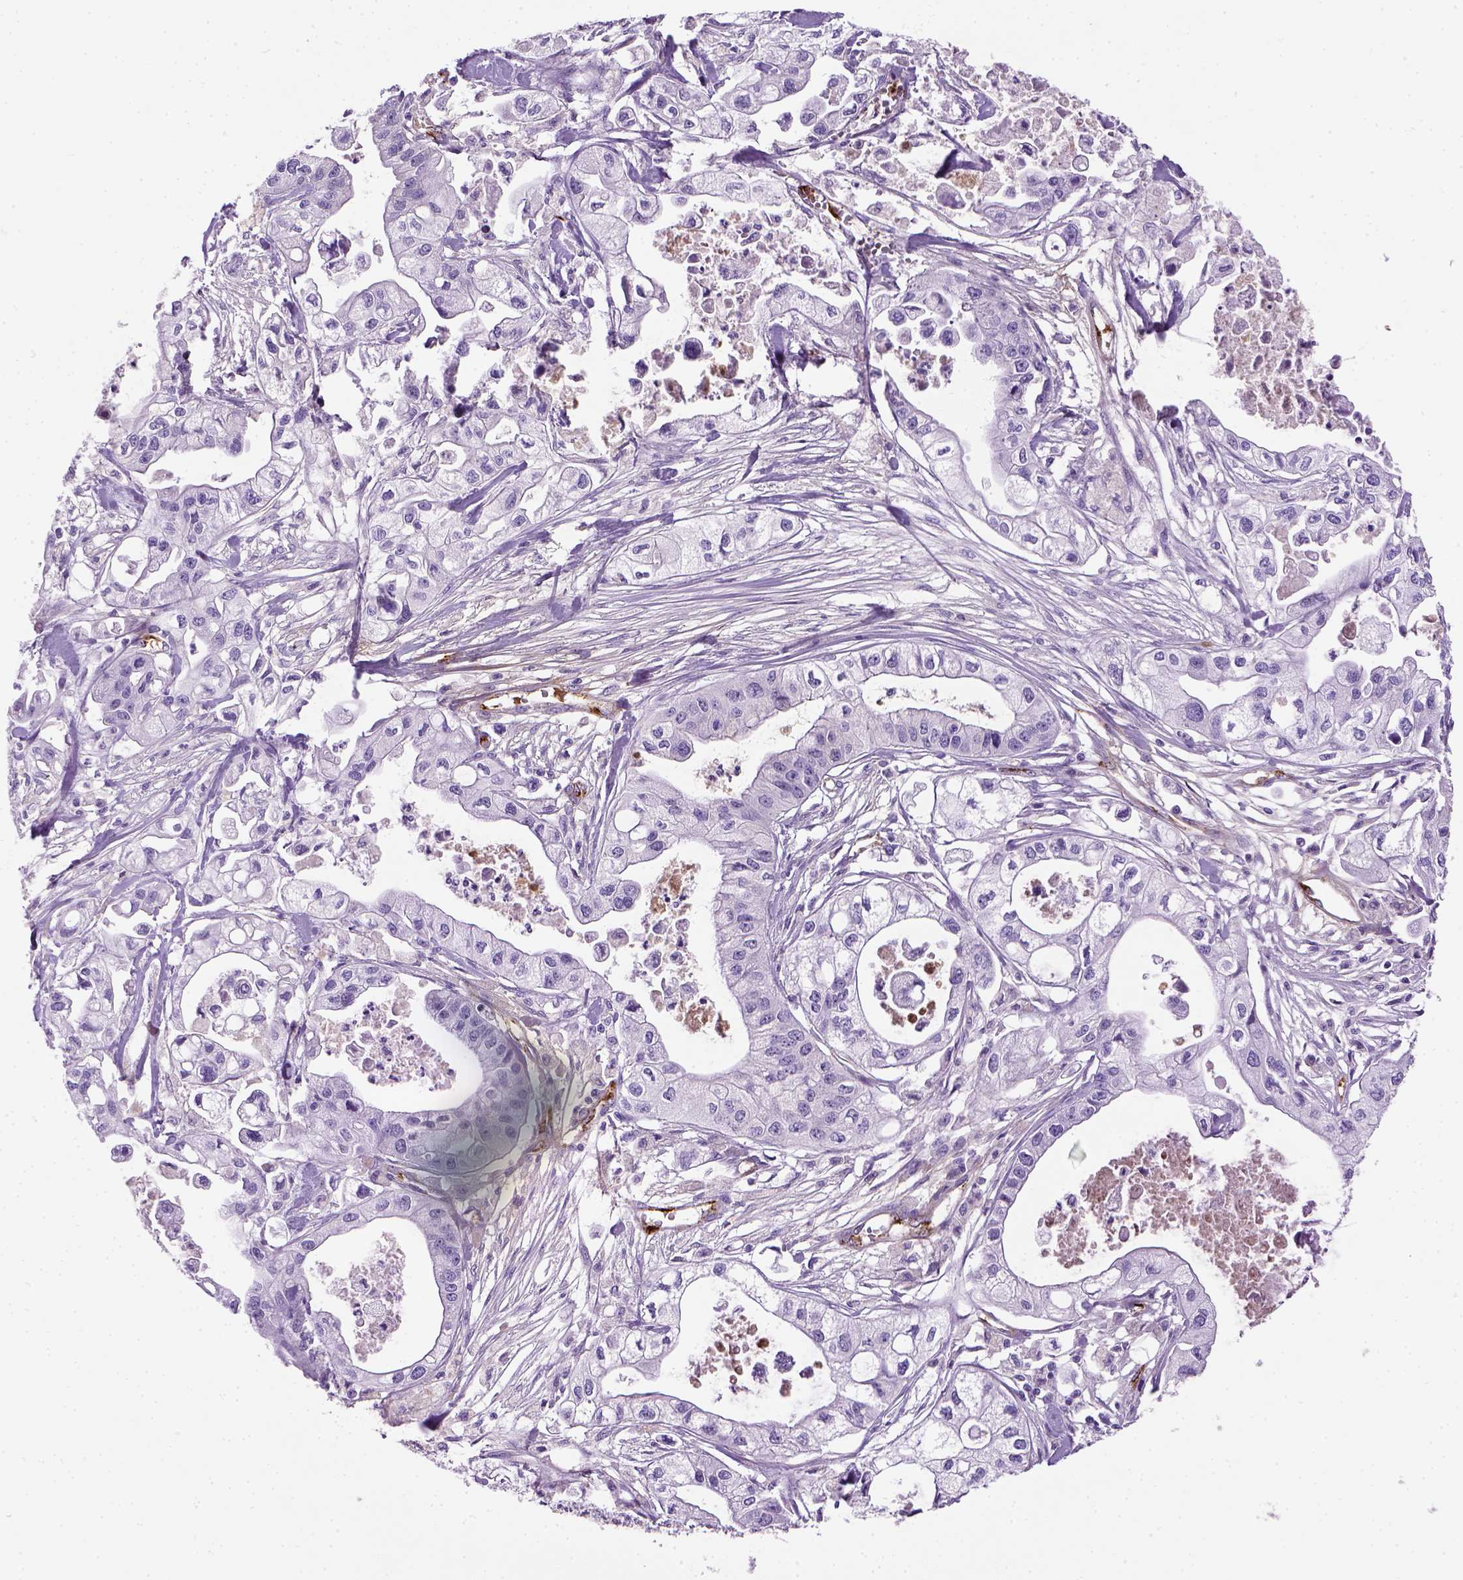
{"staining": {"intensity": "negative", "quantity": "none", "location": "none"}, "tissue": "pancreatic cancer", "cell_type": "Tumor cells", "image_type": "cancer", "snomed": [{"axis": "morphology", "description": "Adenocarcinoma, NOS"}, {"axis": "topography", "description": "Pancreas"}], "caption": "Tumor cells show no significant staining in pancreatic cancer.", "gene": "VWF", "patient": {"sex": "male", "age": 70}}